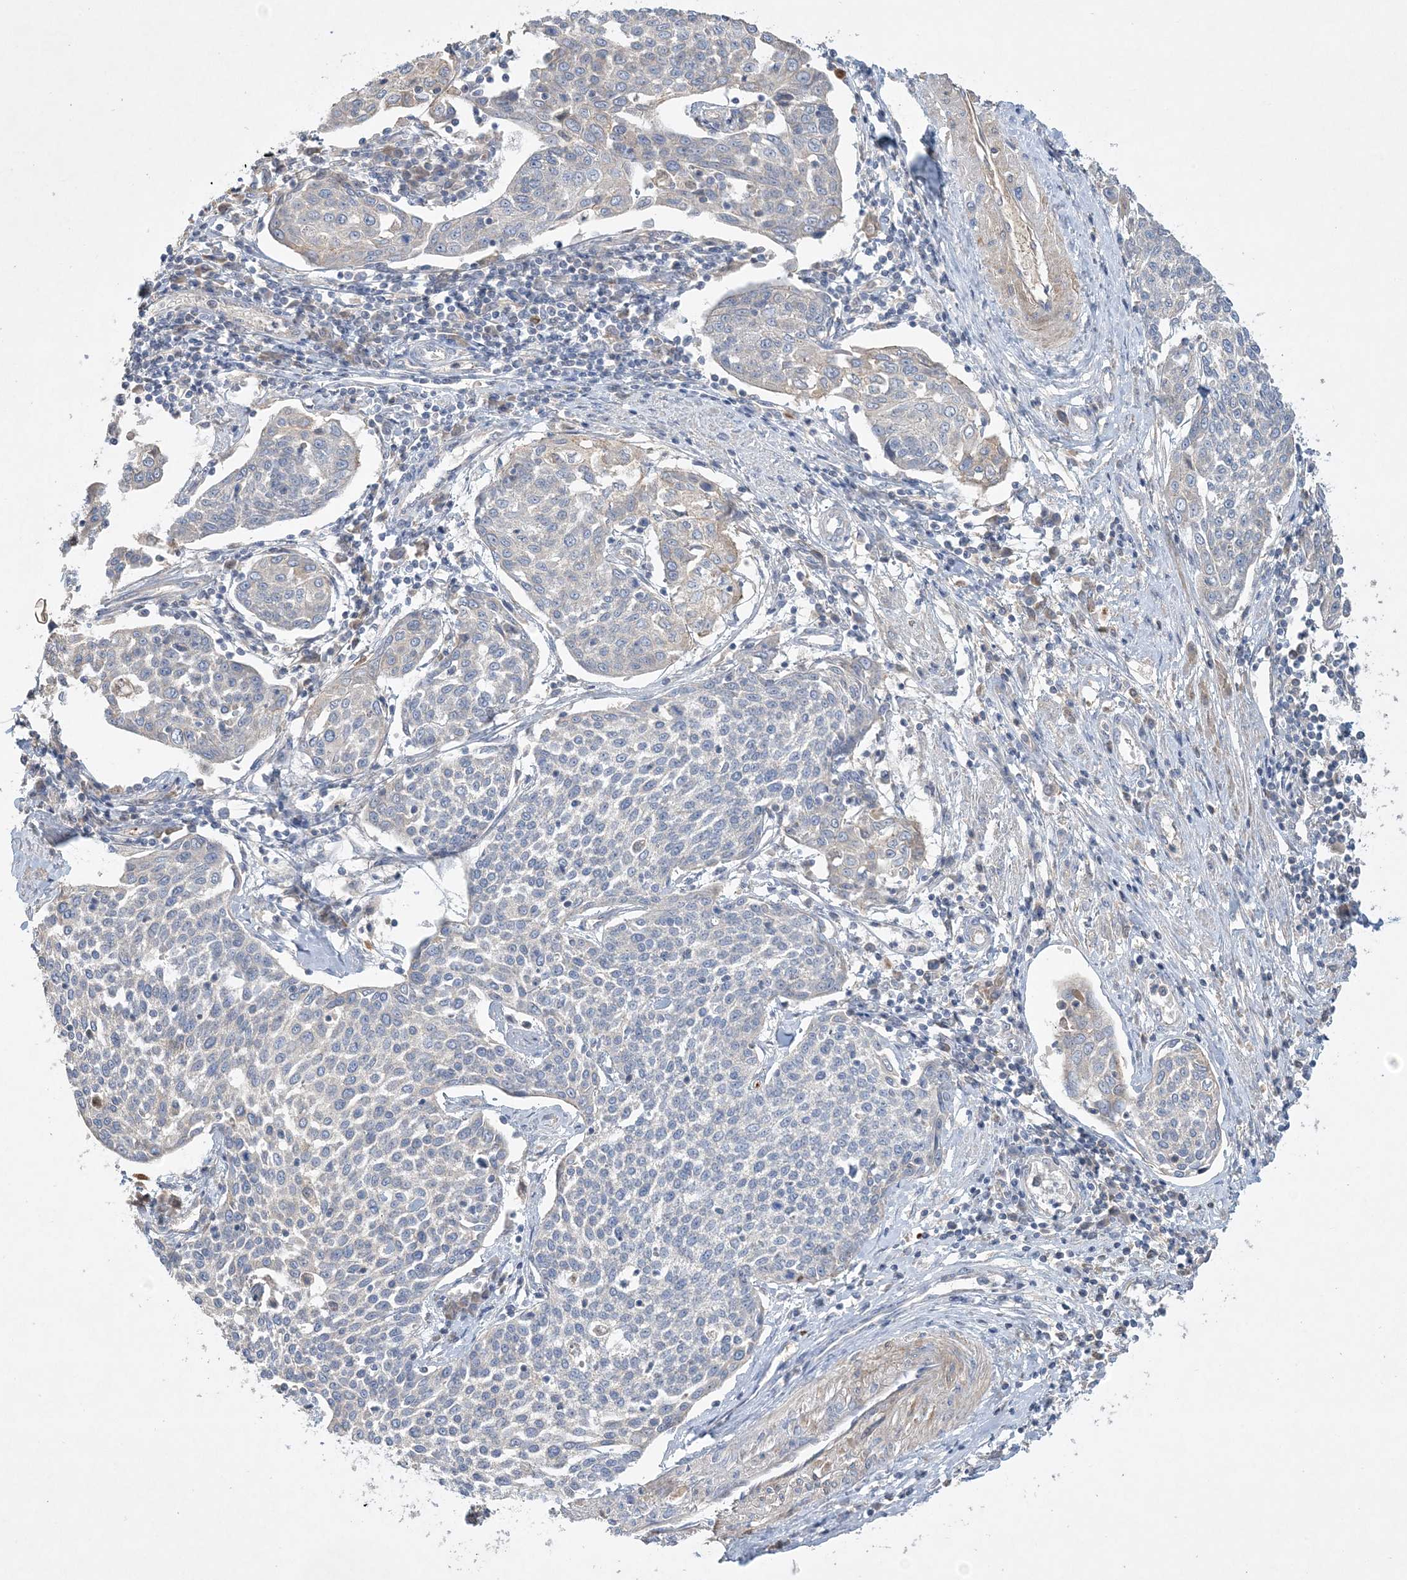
{"staining": {"intensity": "negative", "quantity": "none", "location": "none"}, "tissue": "cervical cancer", "cell_type": "Tumor cells", "image_type": "cancer", "snomed": [{"axis": "morphology", "description": "Squamous cell carcinoma, NOS"}, {"axis": "topography", "description": "Cervix"}], "caption": "Tumor cells show no significant staining in cervical cancer (squamous cell carcinoma).", "gene": "ADCK2", "patient": {"sex": "female", "age": 34}}